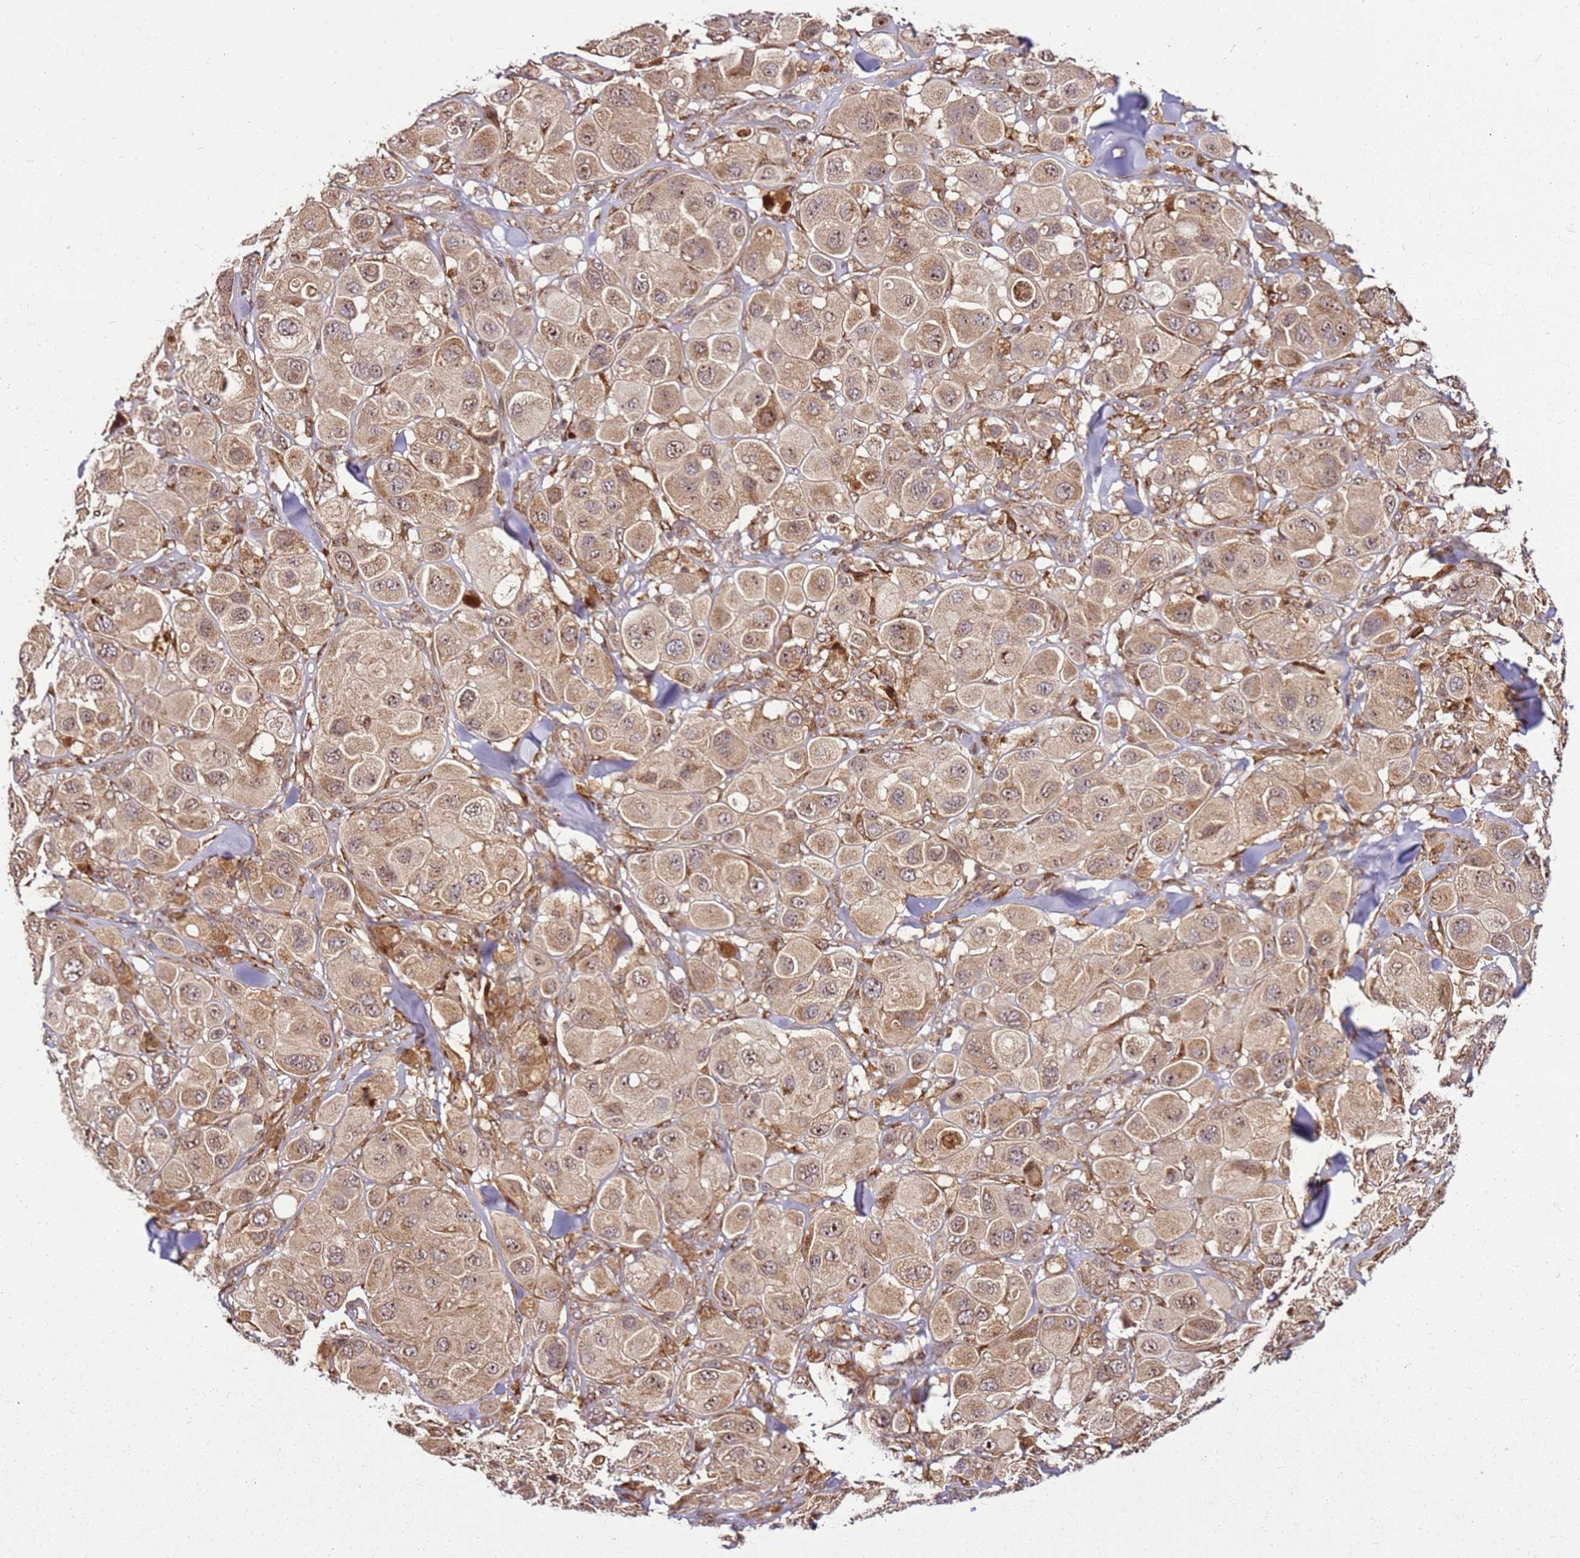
{"staining": {"intensity": "weak", "quantity": ">75%", "location": "cytoplasmic/membranous"}, "tissue": "melanoma", "cell_type": "Tumor cells", "image_type": "cancer", "snomed": [{"axis": "morphology", "description": "Malignant melanoma, Metastatic site"}, {"axis": "topography", "description": "Skin"}], "caption": "Melanoma was stained to show a protein in brown. There is low levels of weak cytoplasmic/membranous positivity in about >75% of tumor cells. The staining was performed using DAB (3,3'-diaminobenzidine) to visualize the protein expression in brown, while the nuclei were stained in blue with hematoxylin (Magnification: 20x).", "gene": "RASA3", "patient": {"sex": "male", "age": 41}}